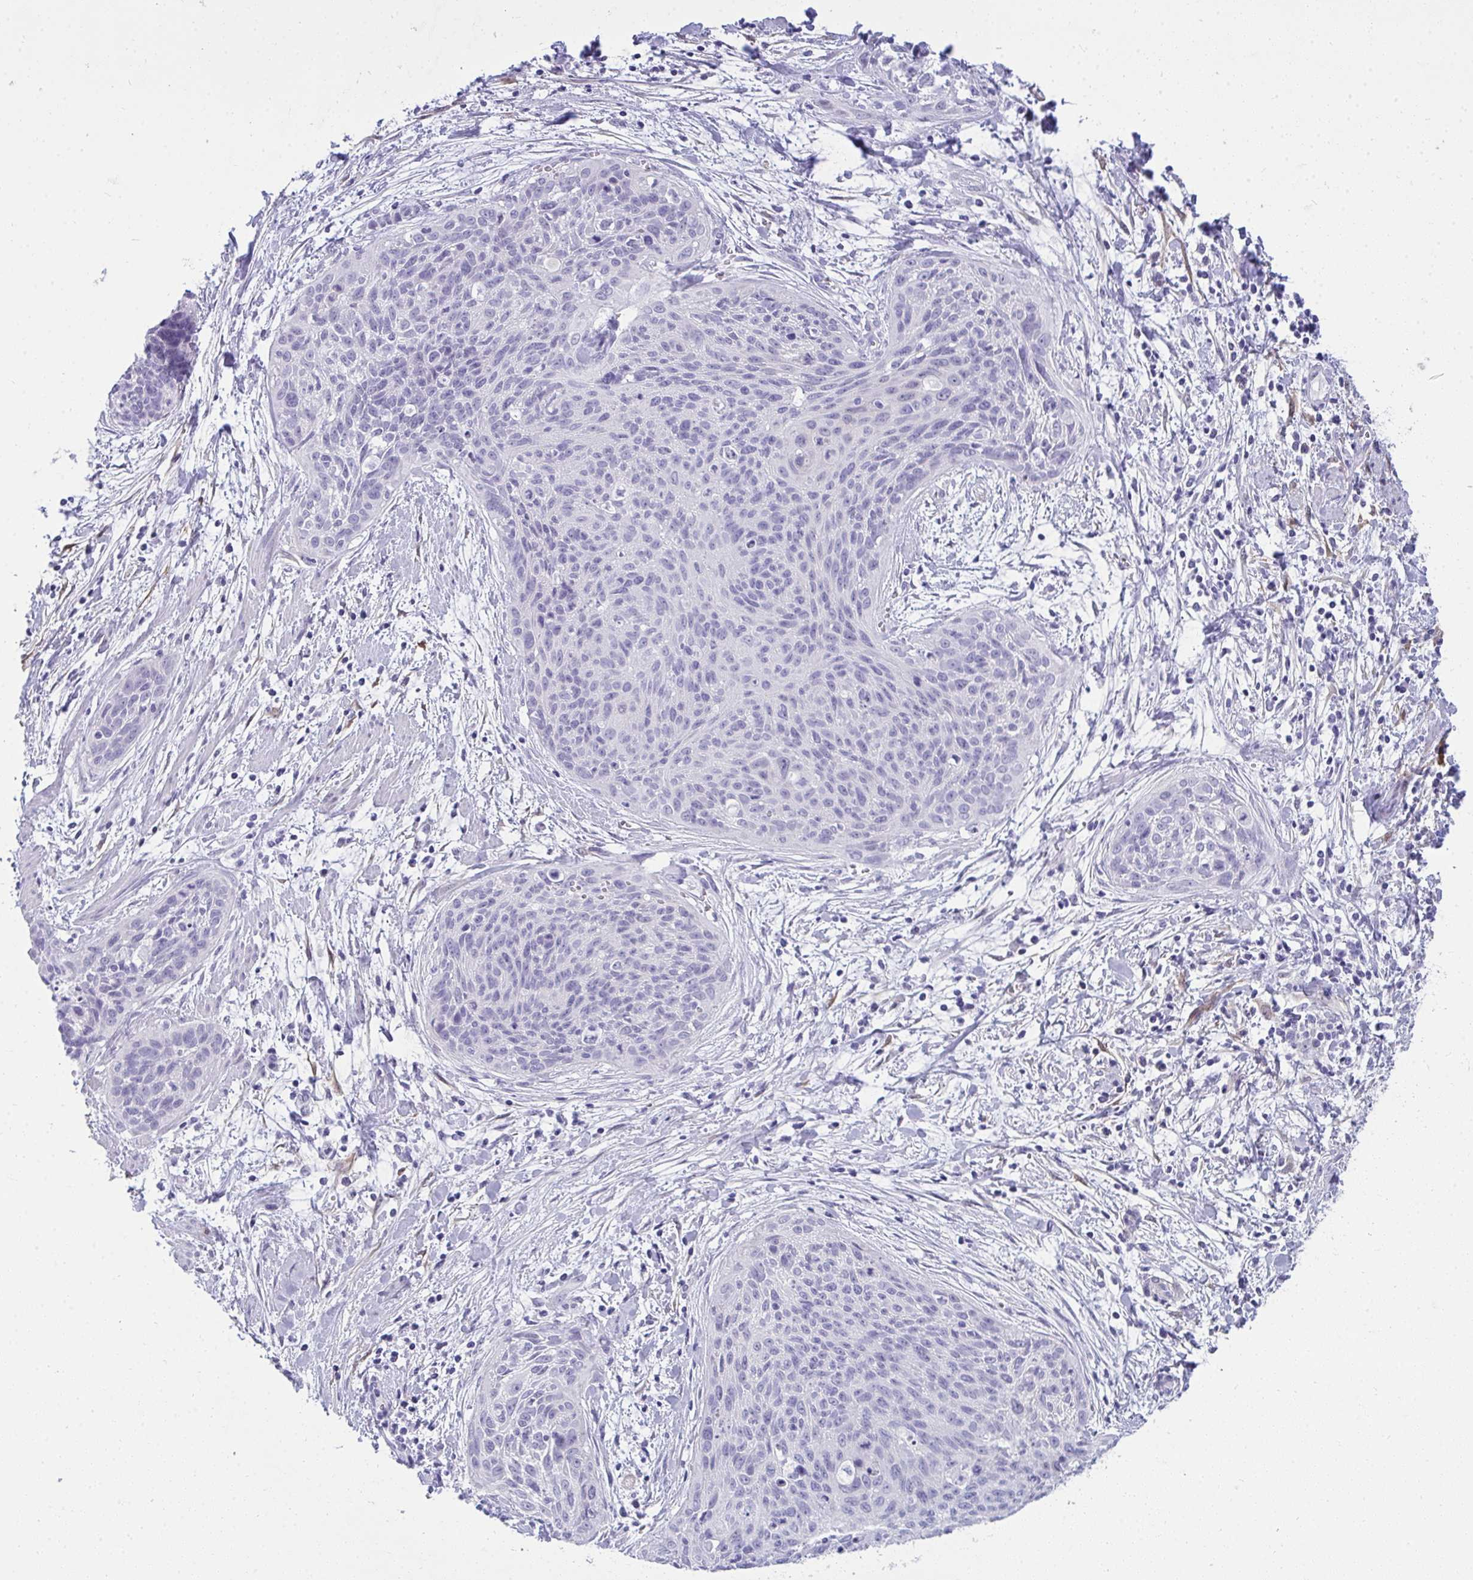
{"staining": {"intensity": "negative", "quantity": "none", "location": "none"}, "tissue": "cervical cancer", "cell_type": "Tumor cells", "image_type": "cancer", "snomed": [{"axis": "morphology", "description": "Squamous cell carcinoma, NOS"}, {"axis": "topography", "description": "Cervix"}], "caption": "Immunohistochemical staining of human squamous cell carcinoma (cervical) shows no significant staining in tumor cells.", "gene": "HSPB6", "patient": {"sex": "female", "age": 55}}